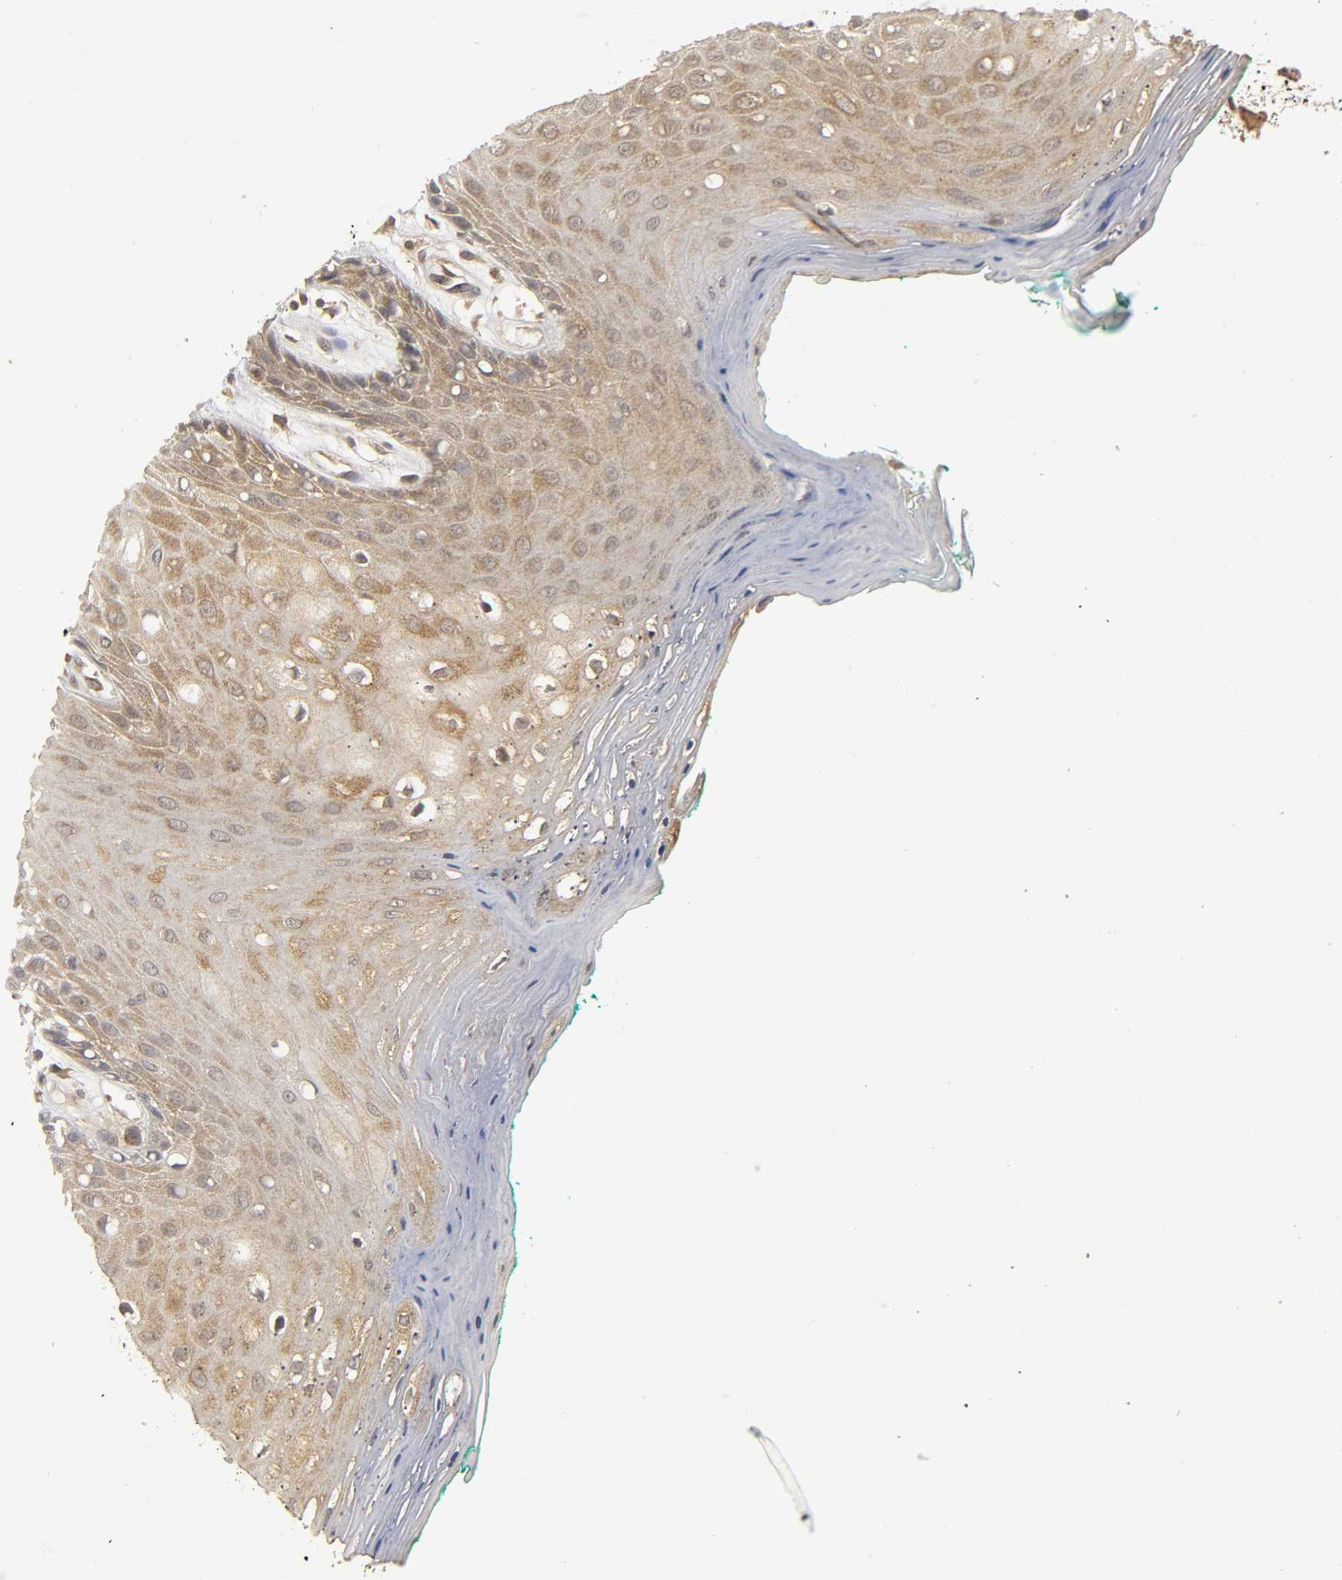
{"staining": {"intensity": "moderate", "quantity": ">75%", "location": "cytoplasmic/membranous"}, "tissue": "oral mucosa", "cell_type": "Squamous epithelial cells", "image_type": "normal", "snomed": [{"axis": "morphology", "description": "Normal tissue, NOS"}, {"axis": "morphology", "description": "Squamous cell carcinoma, NOS"}, {"axis": "topography", "description": "Skeletal muscle"}, {"axis": "topography", "description": "Oral tissue"}, {"axis": "topography", "description": "Head-Neck"}], "caption": "DAB immunohistochemical staining of unremarkable oral mucosa displays moderate cytoplasmic/membranous protein expression in approximately >75% of squamous epithelial cells. (brown staining indicates protein expression, while blue staining denotes nuclei).", "gene": "TRAF6", "patient": {"sex": "female", "age": 84}}